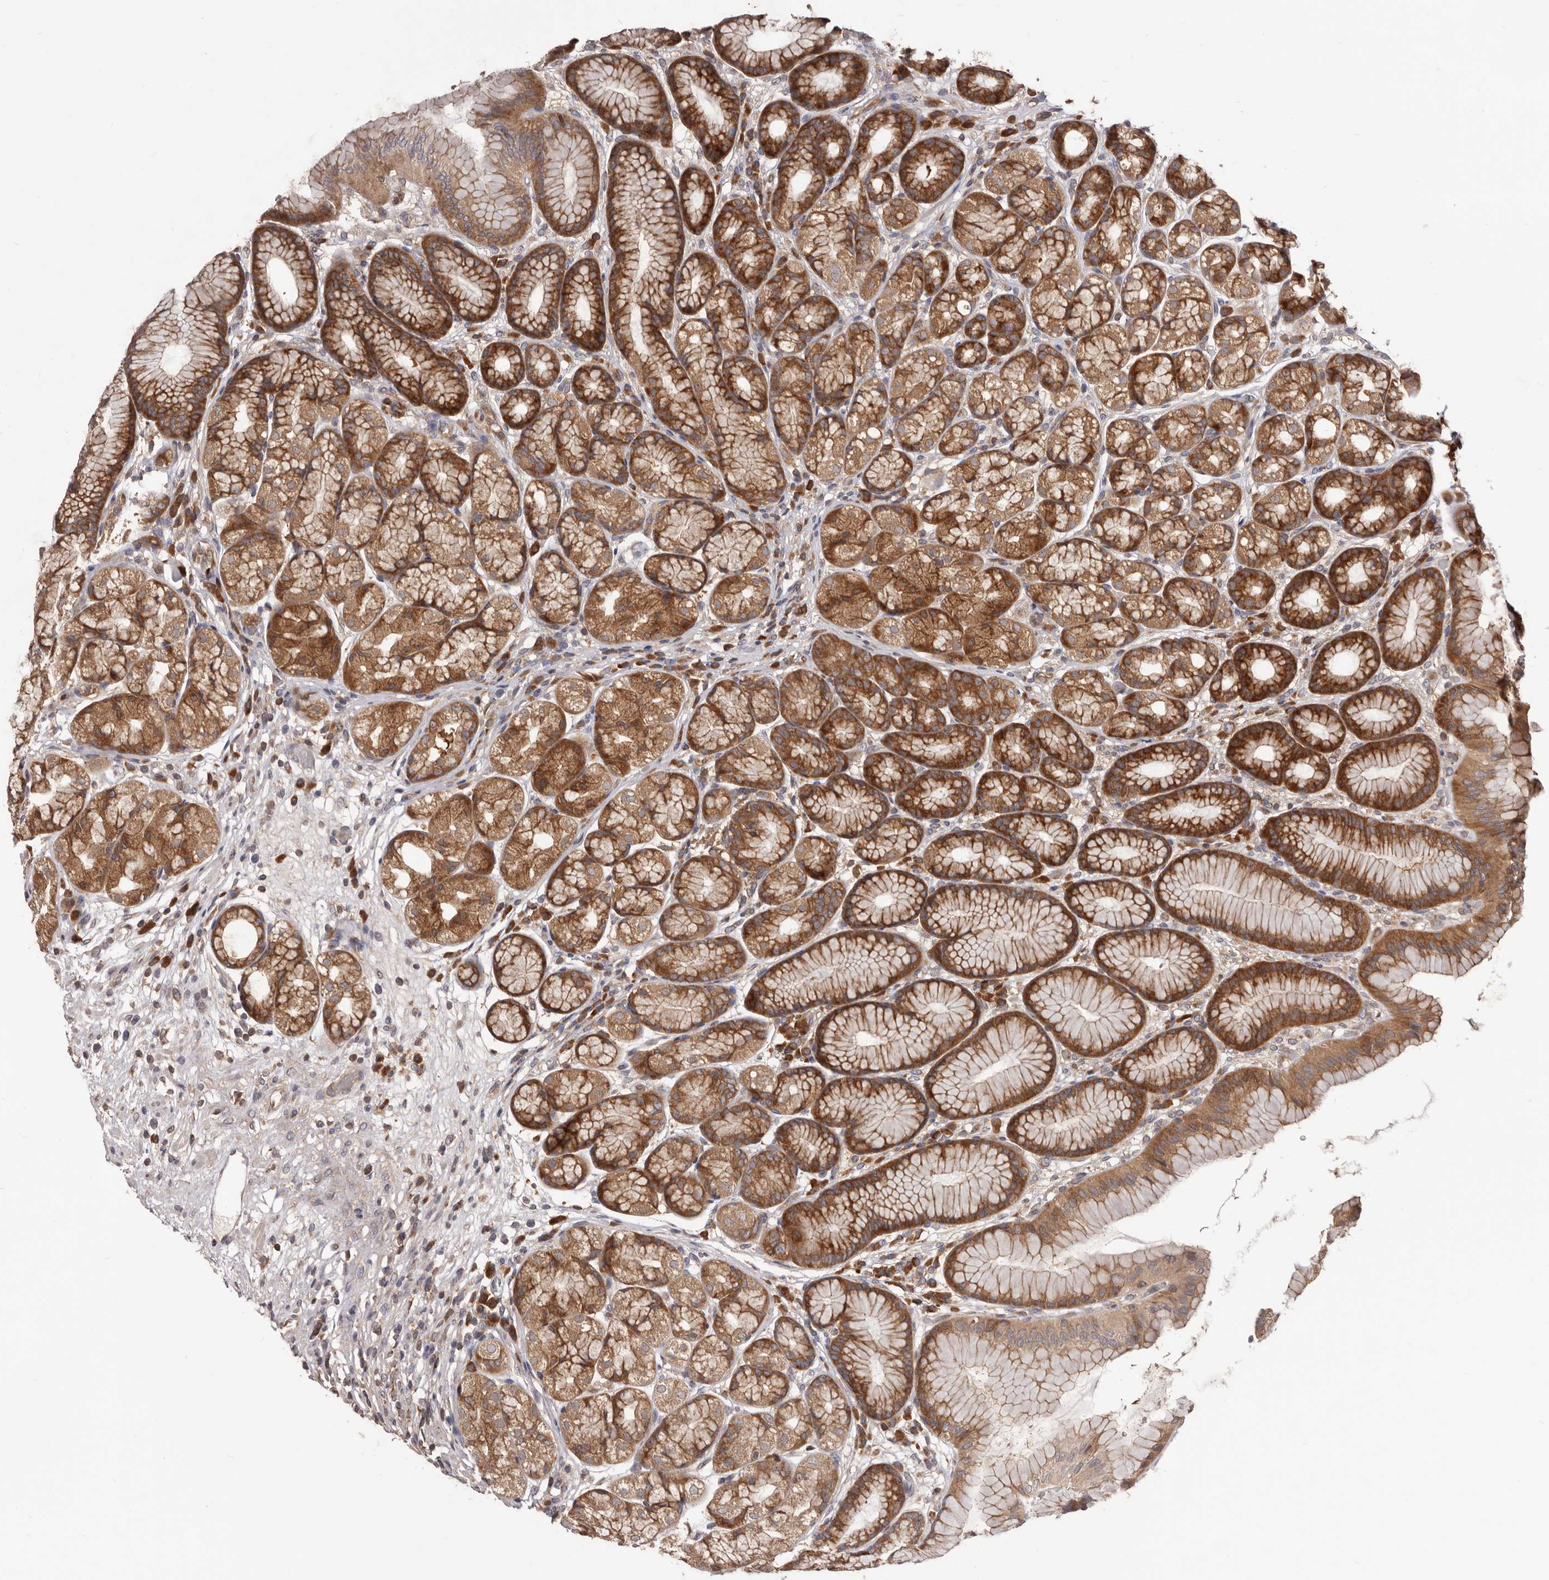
{"staining": {"intensity": "strong", "quantity": ">75%", "location": "cytoplasmic/membranous"}, "tissue": "stomach", "cell_type": "Glandular cells", "image_type": "normal", "snomed": [{"axis": "morphology", "description": "Normal tissue, NOS"}, {"axis": "topography", "description": "Stomach"}], "caption": "Immunohistochemical staining of normal human stomach exhibits >75% levels of strong cytoplasmic/membranous protein staining in about >75% of glandular cells.", "gene": "HBS1L", "patient": {"sex": "male", "age": 57}}